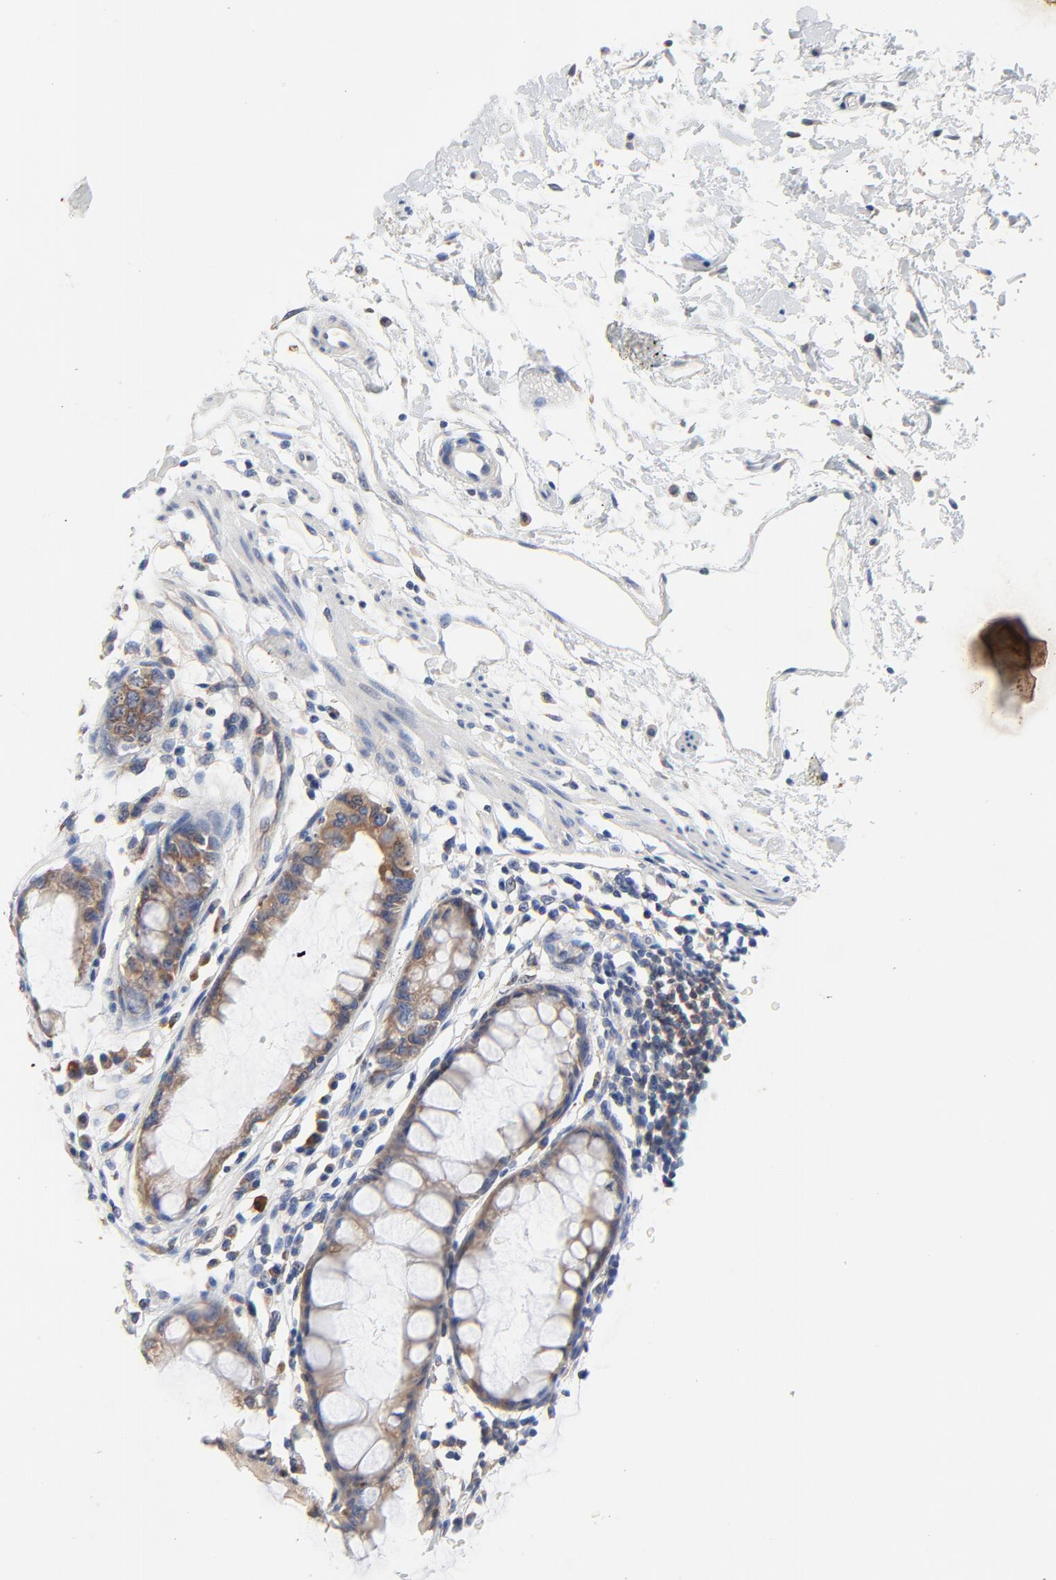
{"staining": {"intensity": "strong", "quantity": "25%-75%", "location": "cytoplasmic/membranous"}, "tissue": "rectum", "cell_type": "Glandular cells", "image_type": "normal", "snomed": [{"axis": "morphology", "description": "Normal tissue, NOS"}, {"axis": "morphology", "description": "Adenocarcinoma, NOS"}, {"axis": "topography", "description": "Rectum"}], "caption": "Rectum stained for a protein (brown) demonstrates strong cytoplasmic/membranous positive staining in about 25%-75% of glandular cells.", "gene": "VAV2", "patient": {"sex": "female", "age": 65}}